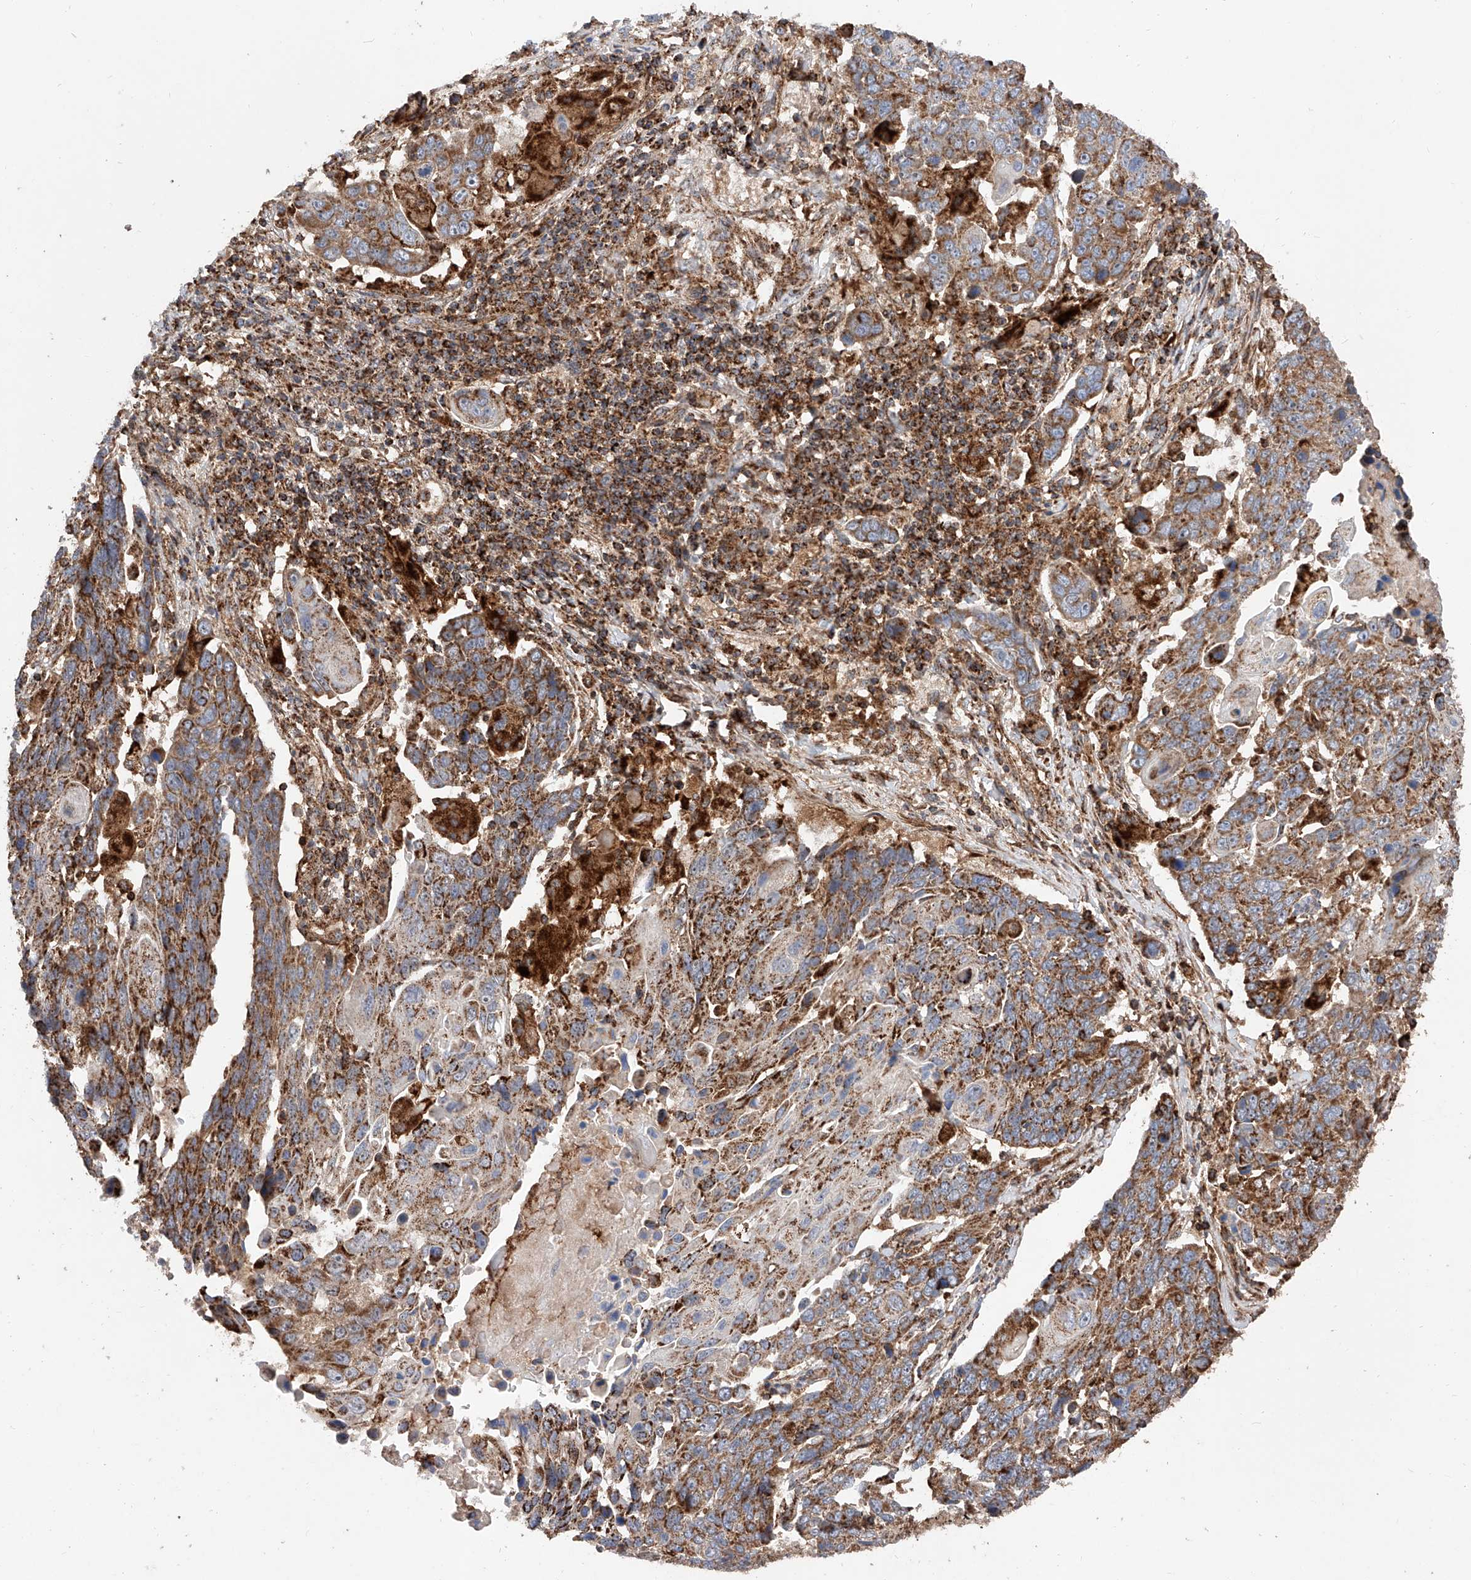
{"staining": {"intensity": "moderate", "quantity": ">75%", "location": "cytoplasmic/membranous"}, "tissue": "lung cancer", "cell_type": "Tumor cells", "image_type": "cancer", "snomed": [{"axis": "morphology", "description": "Squamous cell carcinoma, NOS"}, {"axis": "topography", "description": "Lung"}], "caption": "Lung cancer was stained to show a protein in brown. There is medium levels of moderate cytoplasmic/membranous staining in about >75% of tumor cells.", "gene": "PISD", "patient": {"sex": "male", "age": 66}}